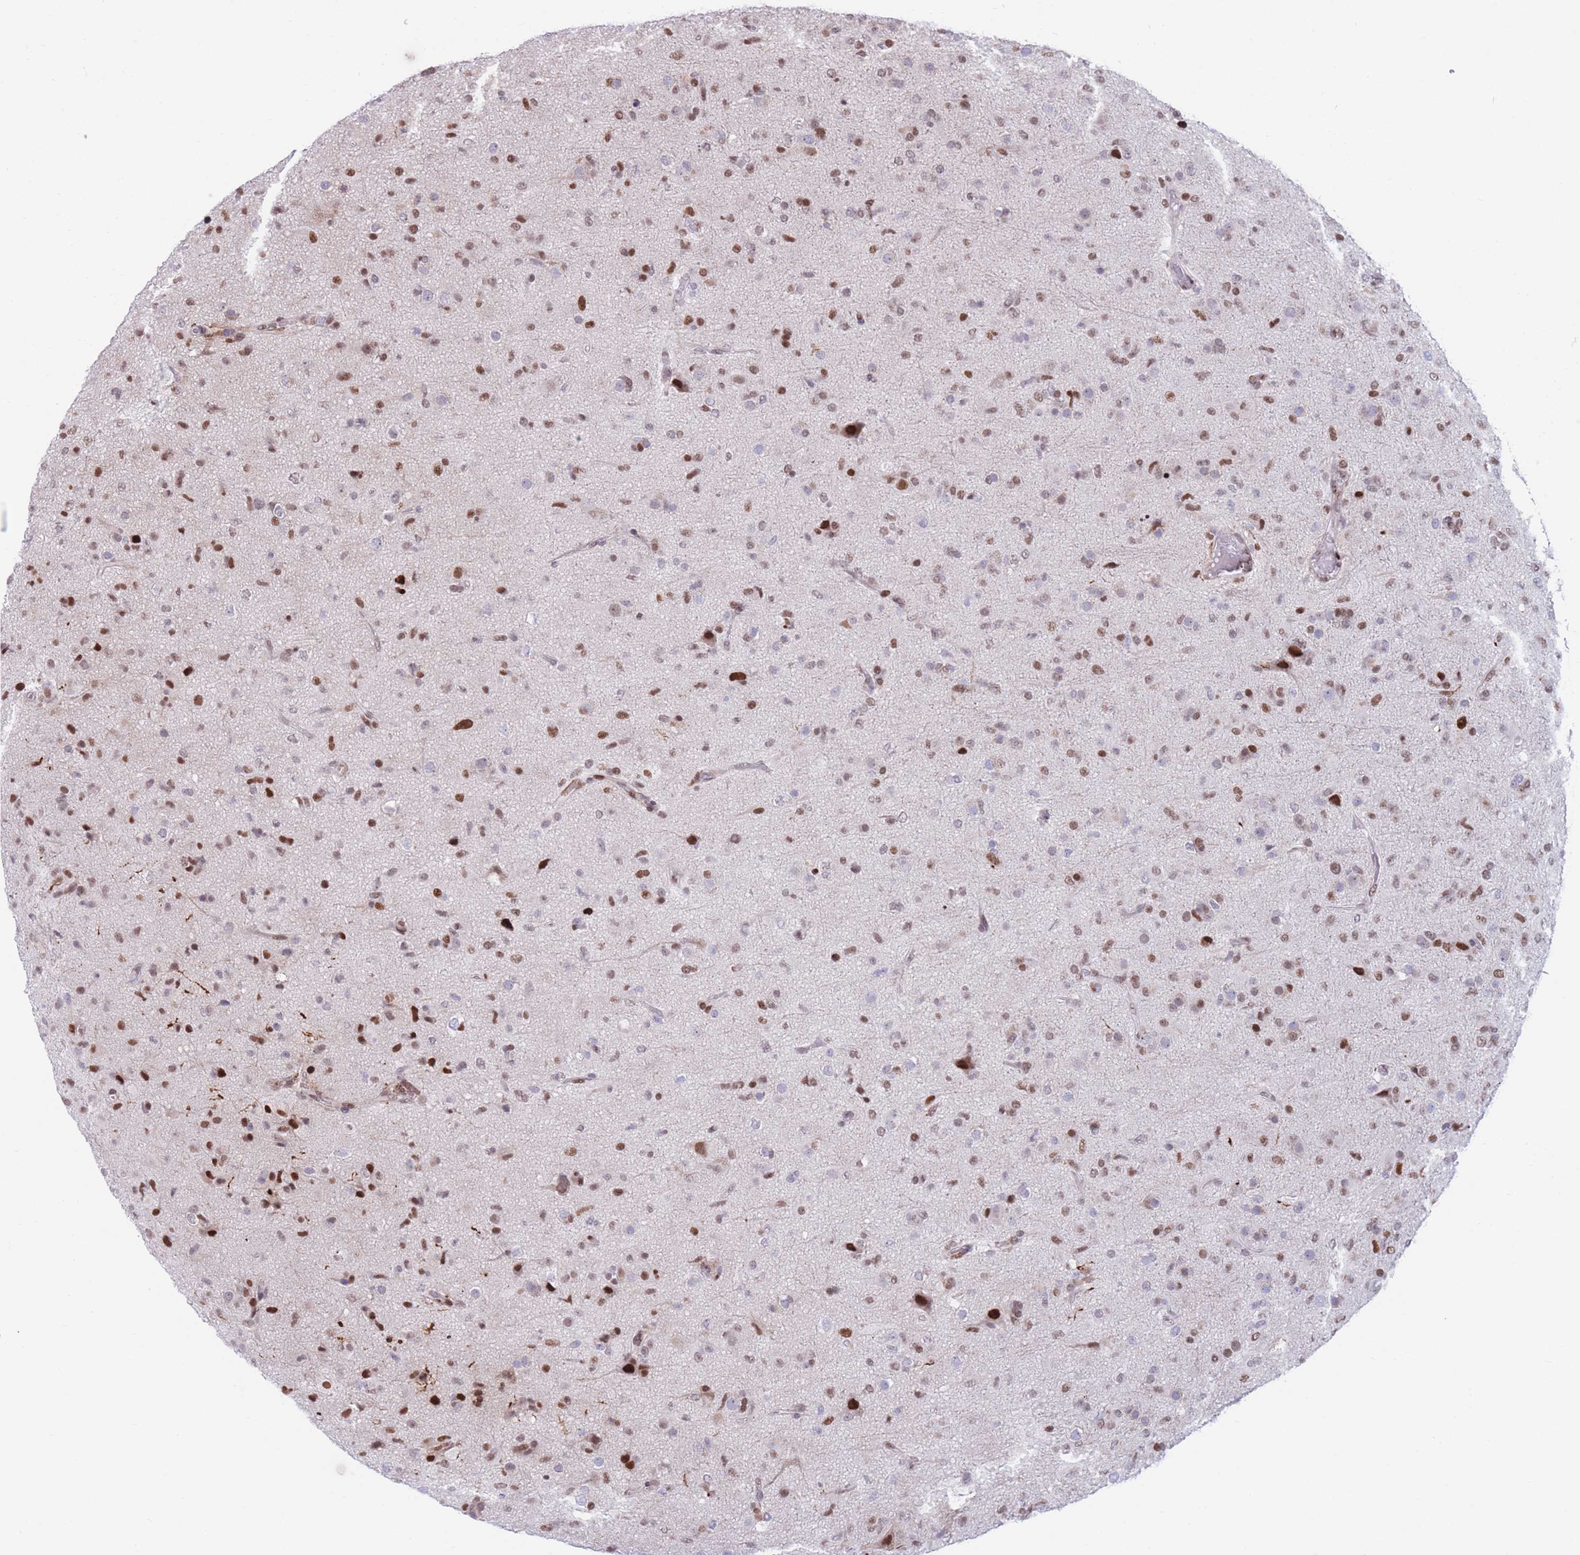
{"staining": {"intensity": "moderate", "quantity": "25%-75%", "location": "nuclear"}, "tissue": "glioma", "cell_type": "Tumor cells", "image_type": "cancer", "snomed": [{"axis": "morphology", "description": "Glioma, malignant, Low grade"}, {"axis": "topography", "description": "Brain"}], "caption": "Glioma stained for a protein demonstrates moderate nuclear positivity in tumor cells. The protein of interest is shown in brown color, while the nuclei are stained blue.", "gene": "DNAJC3", "patient": {"sex": "male", "age": 65}}